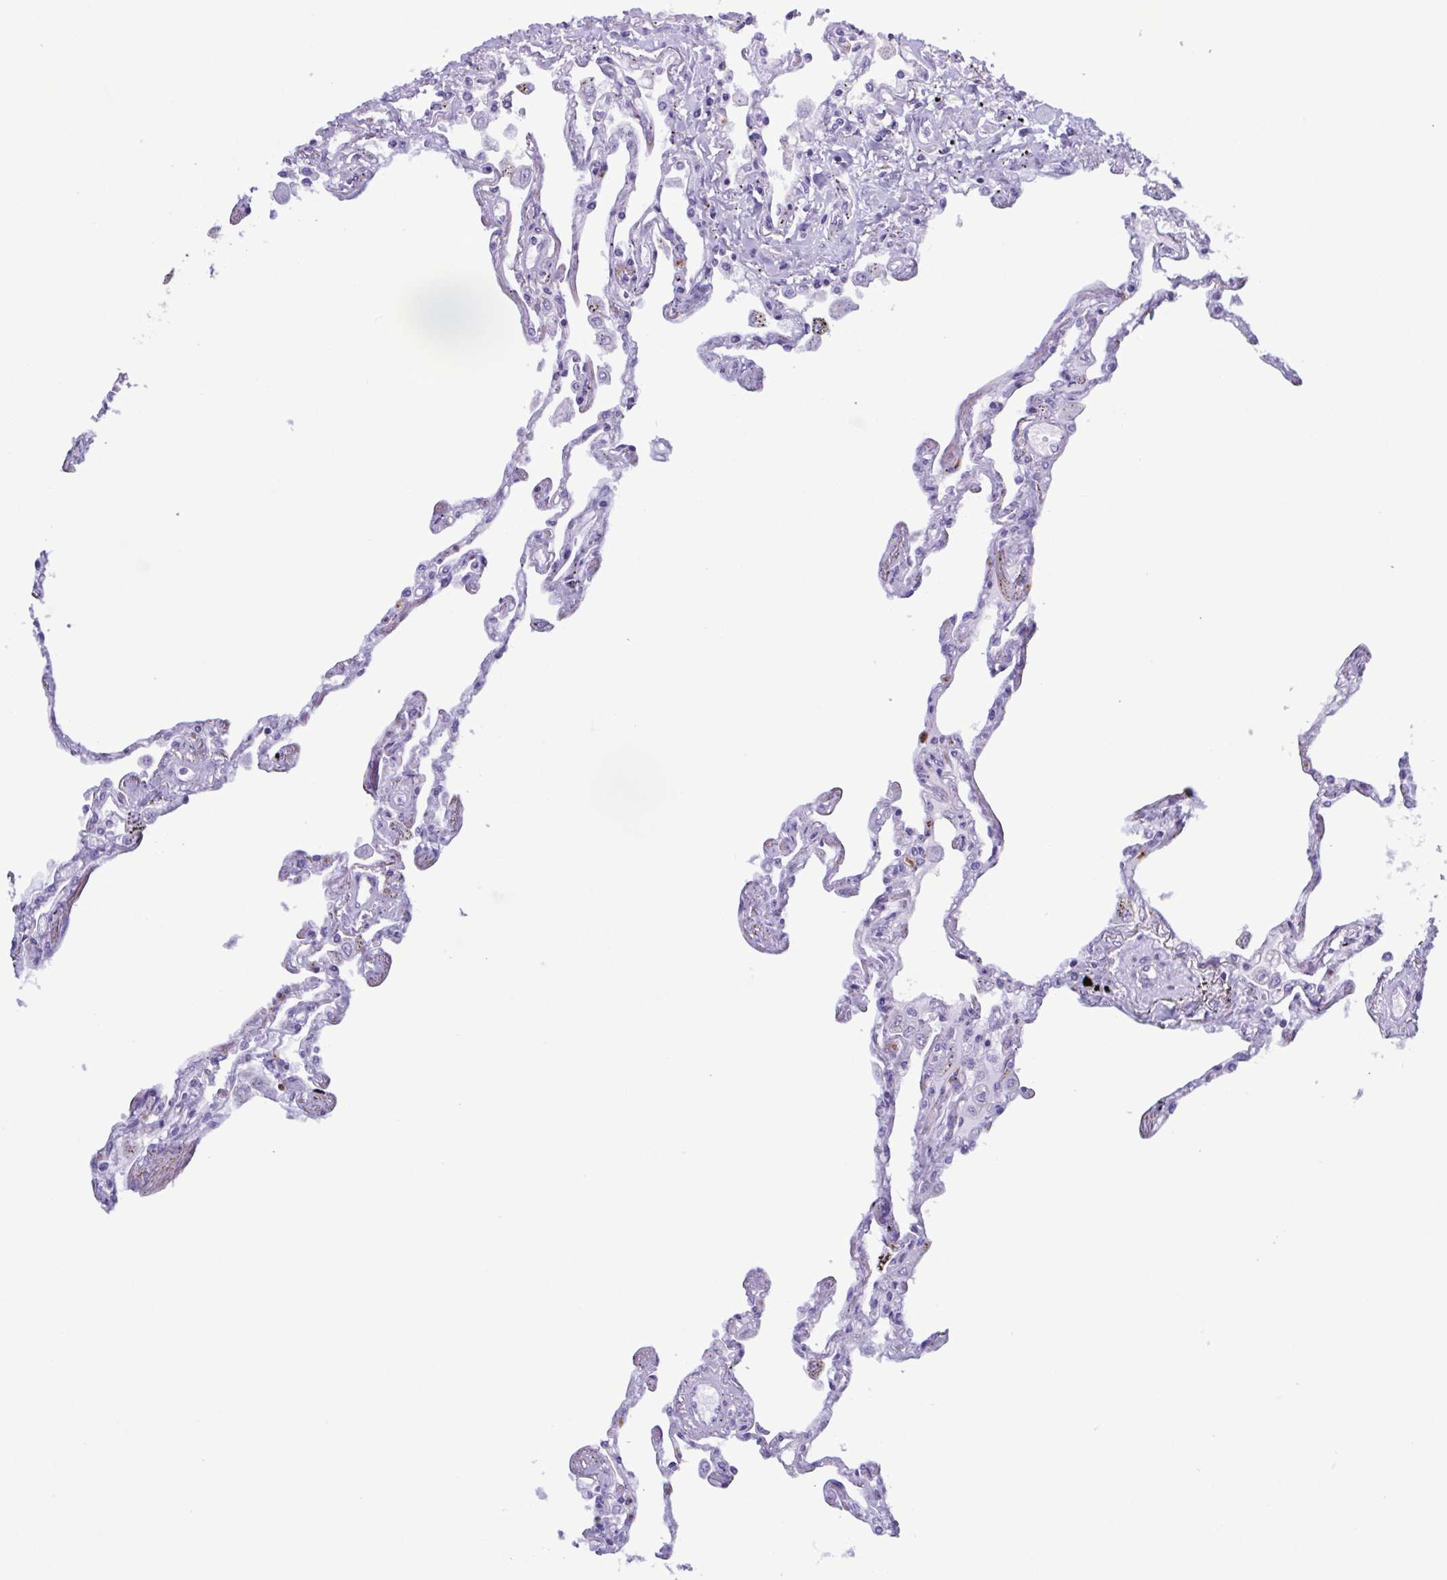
{"staining": {"intensity": "negative", "quantity": "none", "location": "none"}, "tissue": "lung", "cell_type": "Alveolar cells", "image_type": "normal", "snomed": [{"axis": "morphology", "description": "Normal tissue, NOS"}, {"axis": "morphology", "description": "Adenocarcinoma, NOS"}, {"axis": "topography", "description": "Cartilage tissue"}, {"axis": "topography", "description": "Lung"}], "caption": "Protein analysis of normal lung shows no significant positivity in alveolar cells.", "gene": "LTF", "patient": {"sex": "female", "age": 67}}